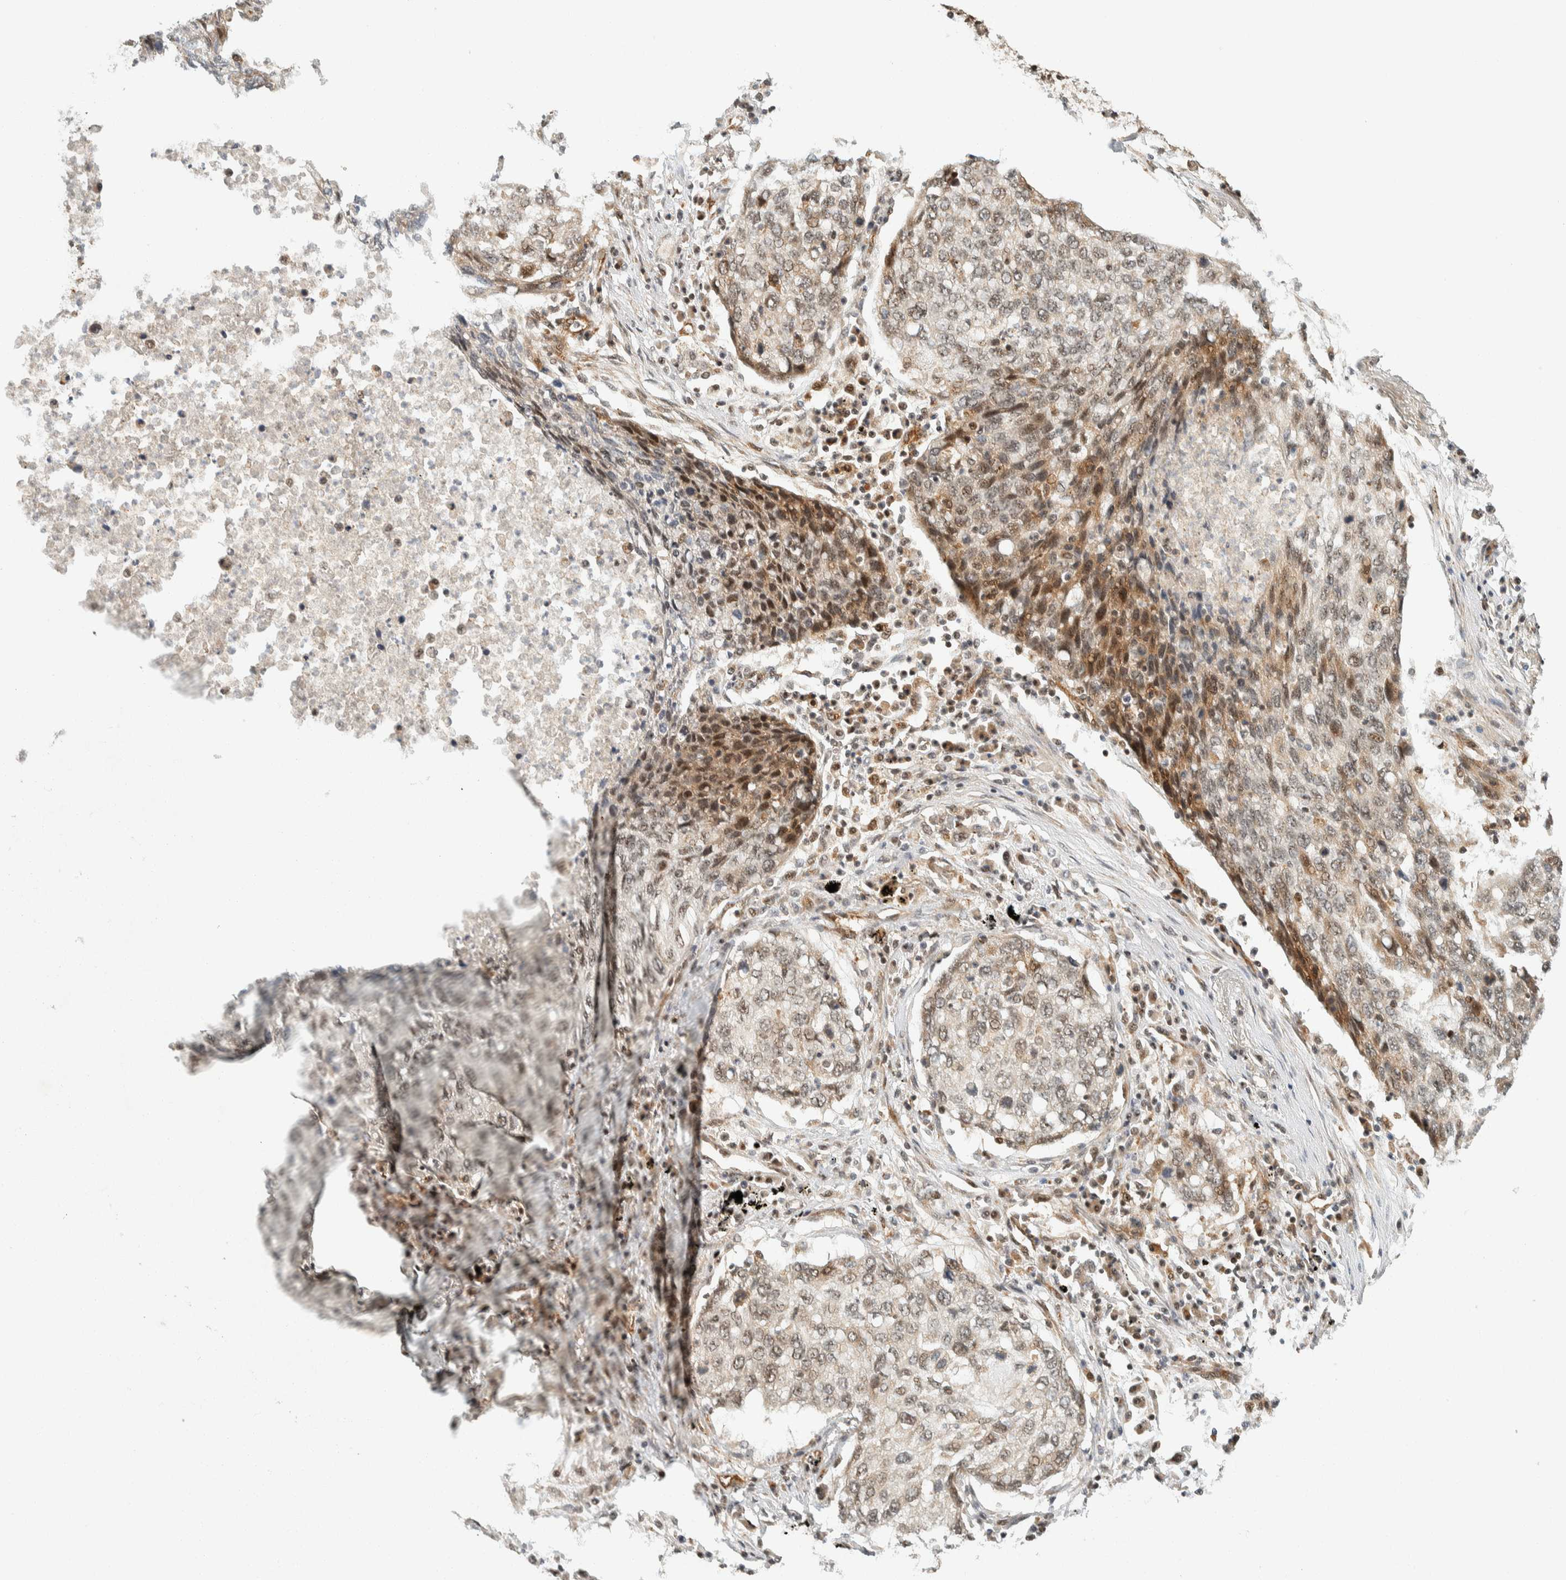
{"staining": {"intensity": "weak", "quantity": ">75%", "location": "nuclear"}, "tissue": "lung cancer", "cell_type": "Tumor cells", "image_type": "cancer", "snomed": [{"axis": "morphology", "description": "Squamous cell carcinoma, NOS"}, {"axis": "topography", "description": "Lung"}], "caption": "Immunohistochemical staining of lung cancer (squamous cell carcinoma) reveals low levels of weak nuclear protein positivity in approximately >75% of tumor cells.", "gene": "SIK1", "patient": {"sex": "female", "age": 63}}